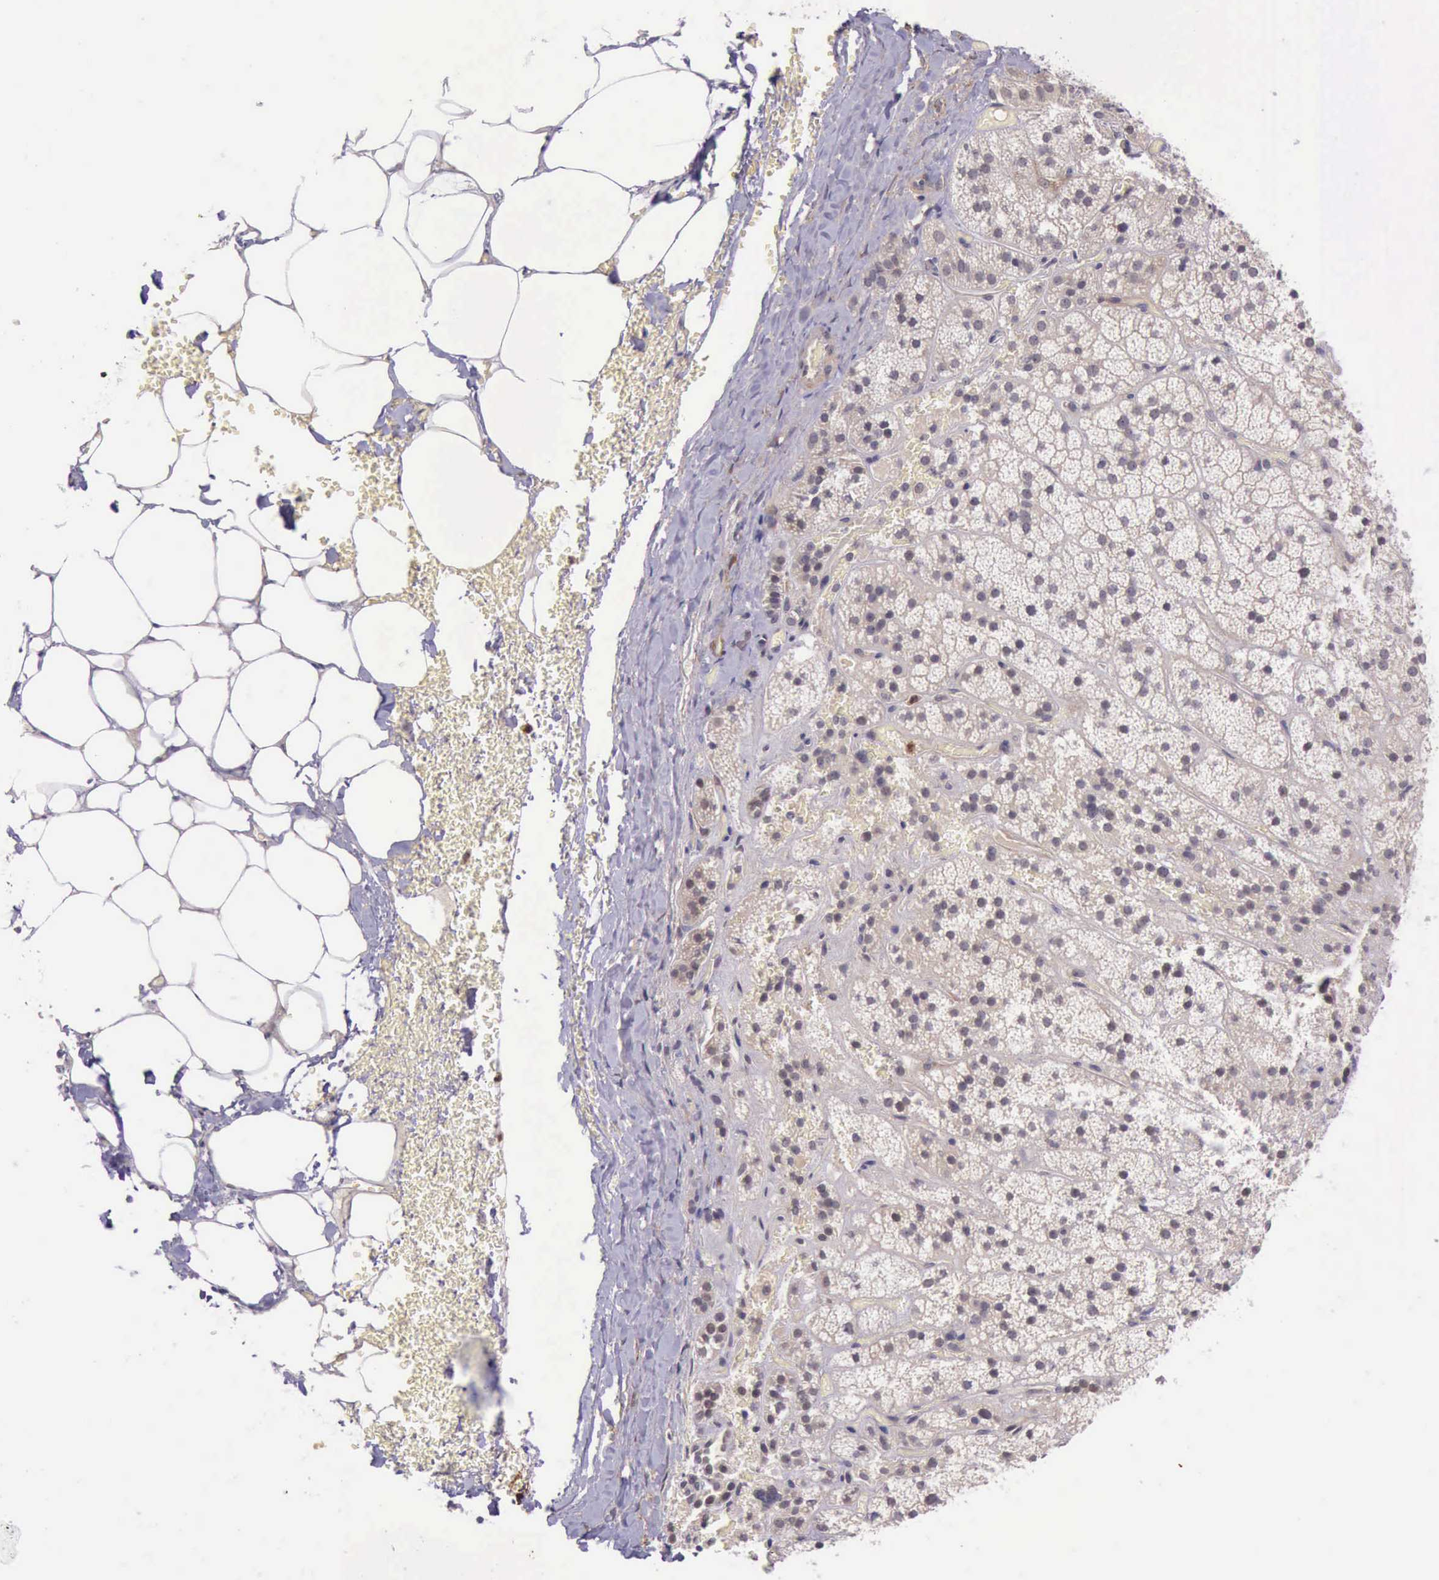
{"staining": {"intensity": "negative", "quantity": "none", "location": "none"}, "tissue": "adrenal gland", "cell_type": "Glandular cells", "image_type": "normal", "snomed": [{"axis": "morphology", "description": "Normal tissue, NOS"}, {"axis": "topography", "description": "Adrenal gland"}], "caption": "DAB (3,3'-diaminobenzidine) immunohistochemical staining of benign adrenal gland exhibits no significant expression in glandular cells. (DAB immunohistochemistry with hematoxylin counter stain).", "gene": "PRICKLE3", "patient": {"sex": "male", "age": 57}}